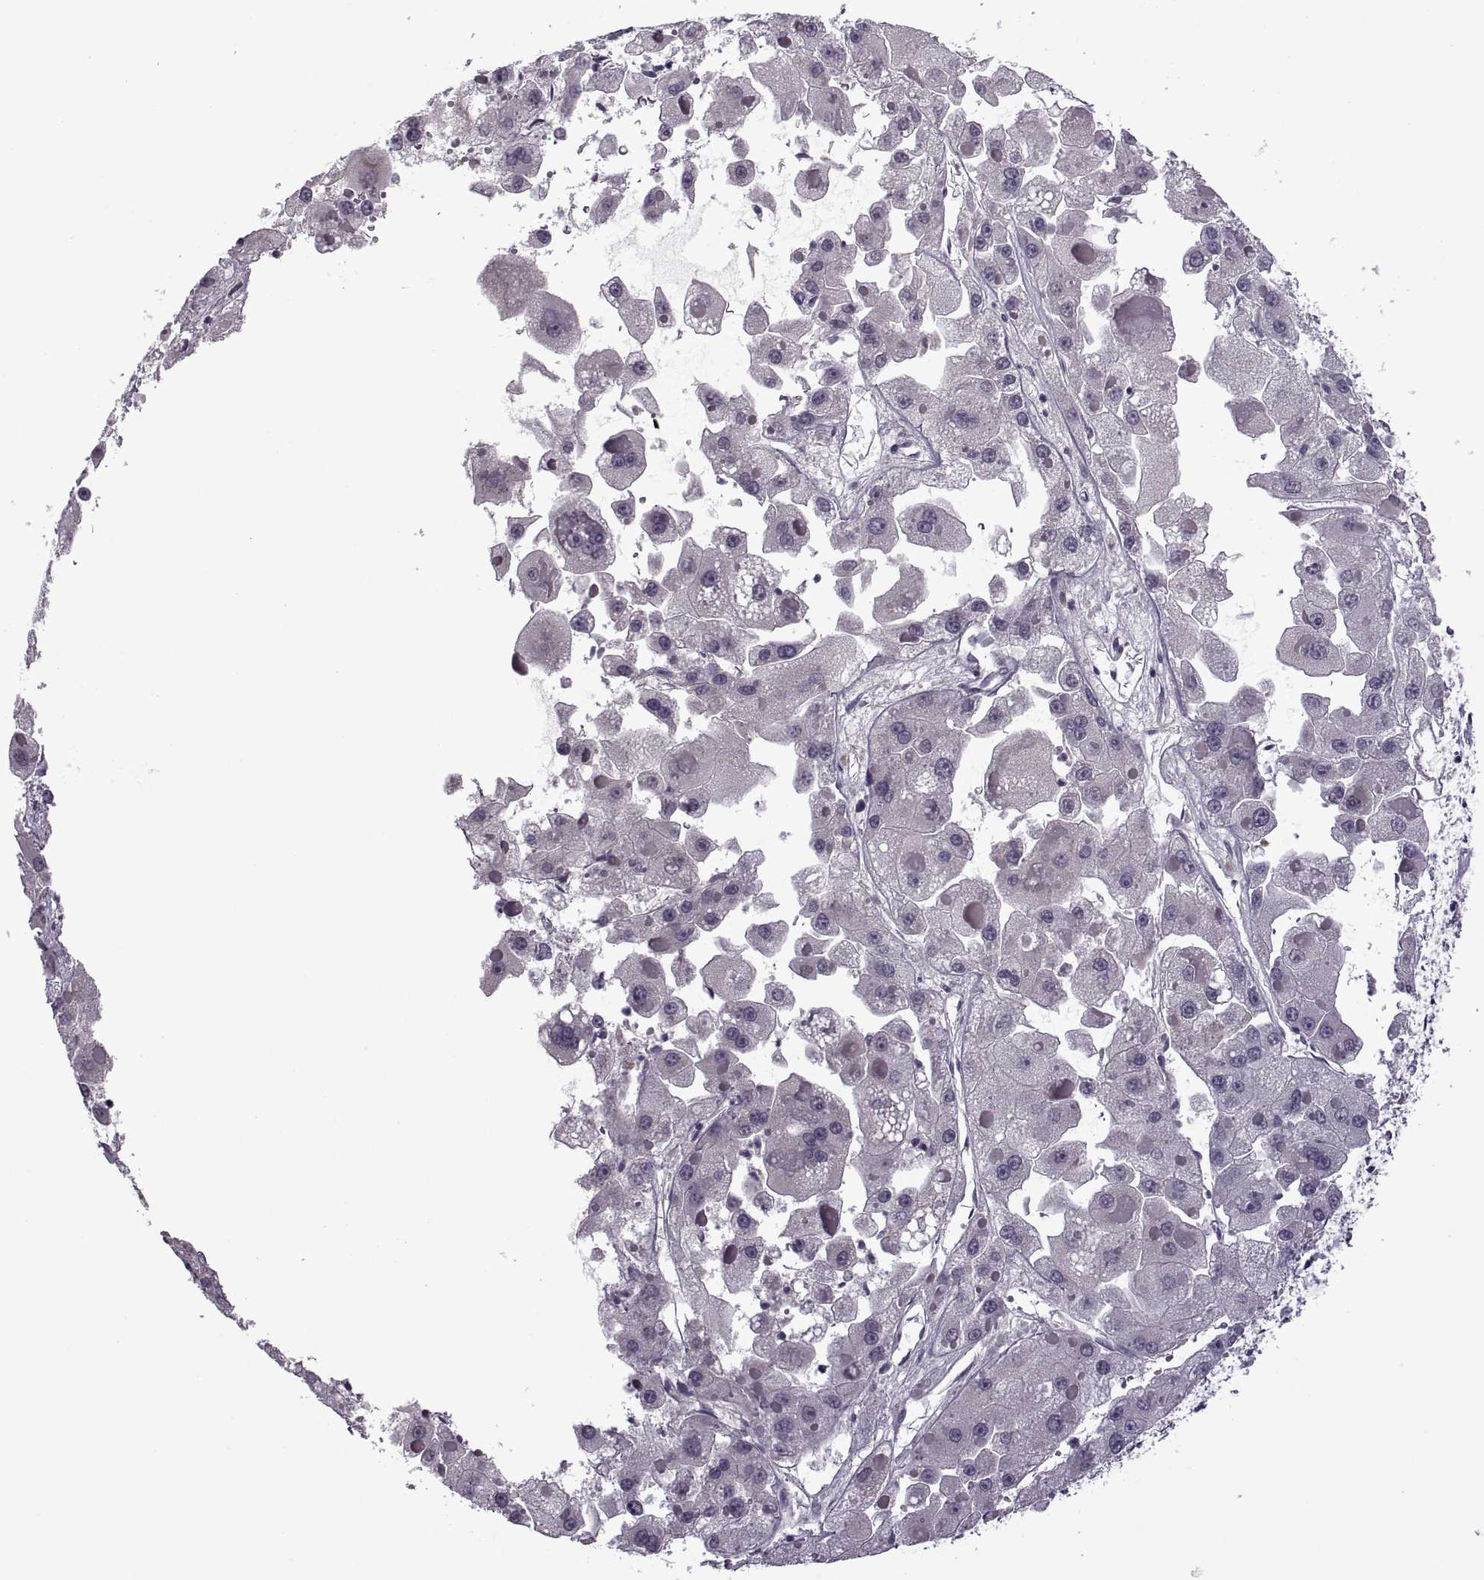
{"staining": {"intensity": "negative", "quantity": "none", "location": "none"}, "tissue": "liver cancer", "cell_type": "Tumor cells", "image_type": "cancer", "snomed": [{"axis": "morphology", "description": "Carcinoma, Hepatocellular, NOS"}, {"axis": "topography", "description": "Liver"}], "caption": "An image of liver cancer (hepatocellular carcinoma) stained for a protein shows no brown staining in tumor cells.", "gene": "RIPK4", "patient": {"sex": "female", "age": 73}}